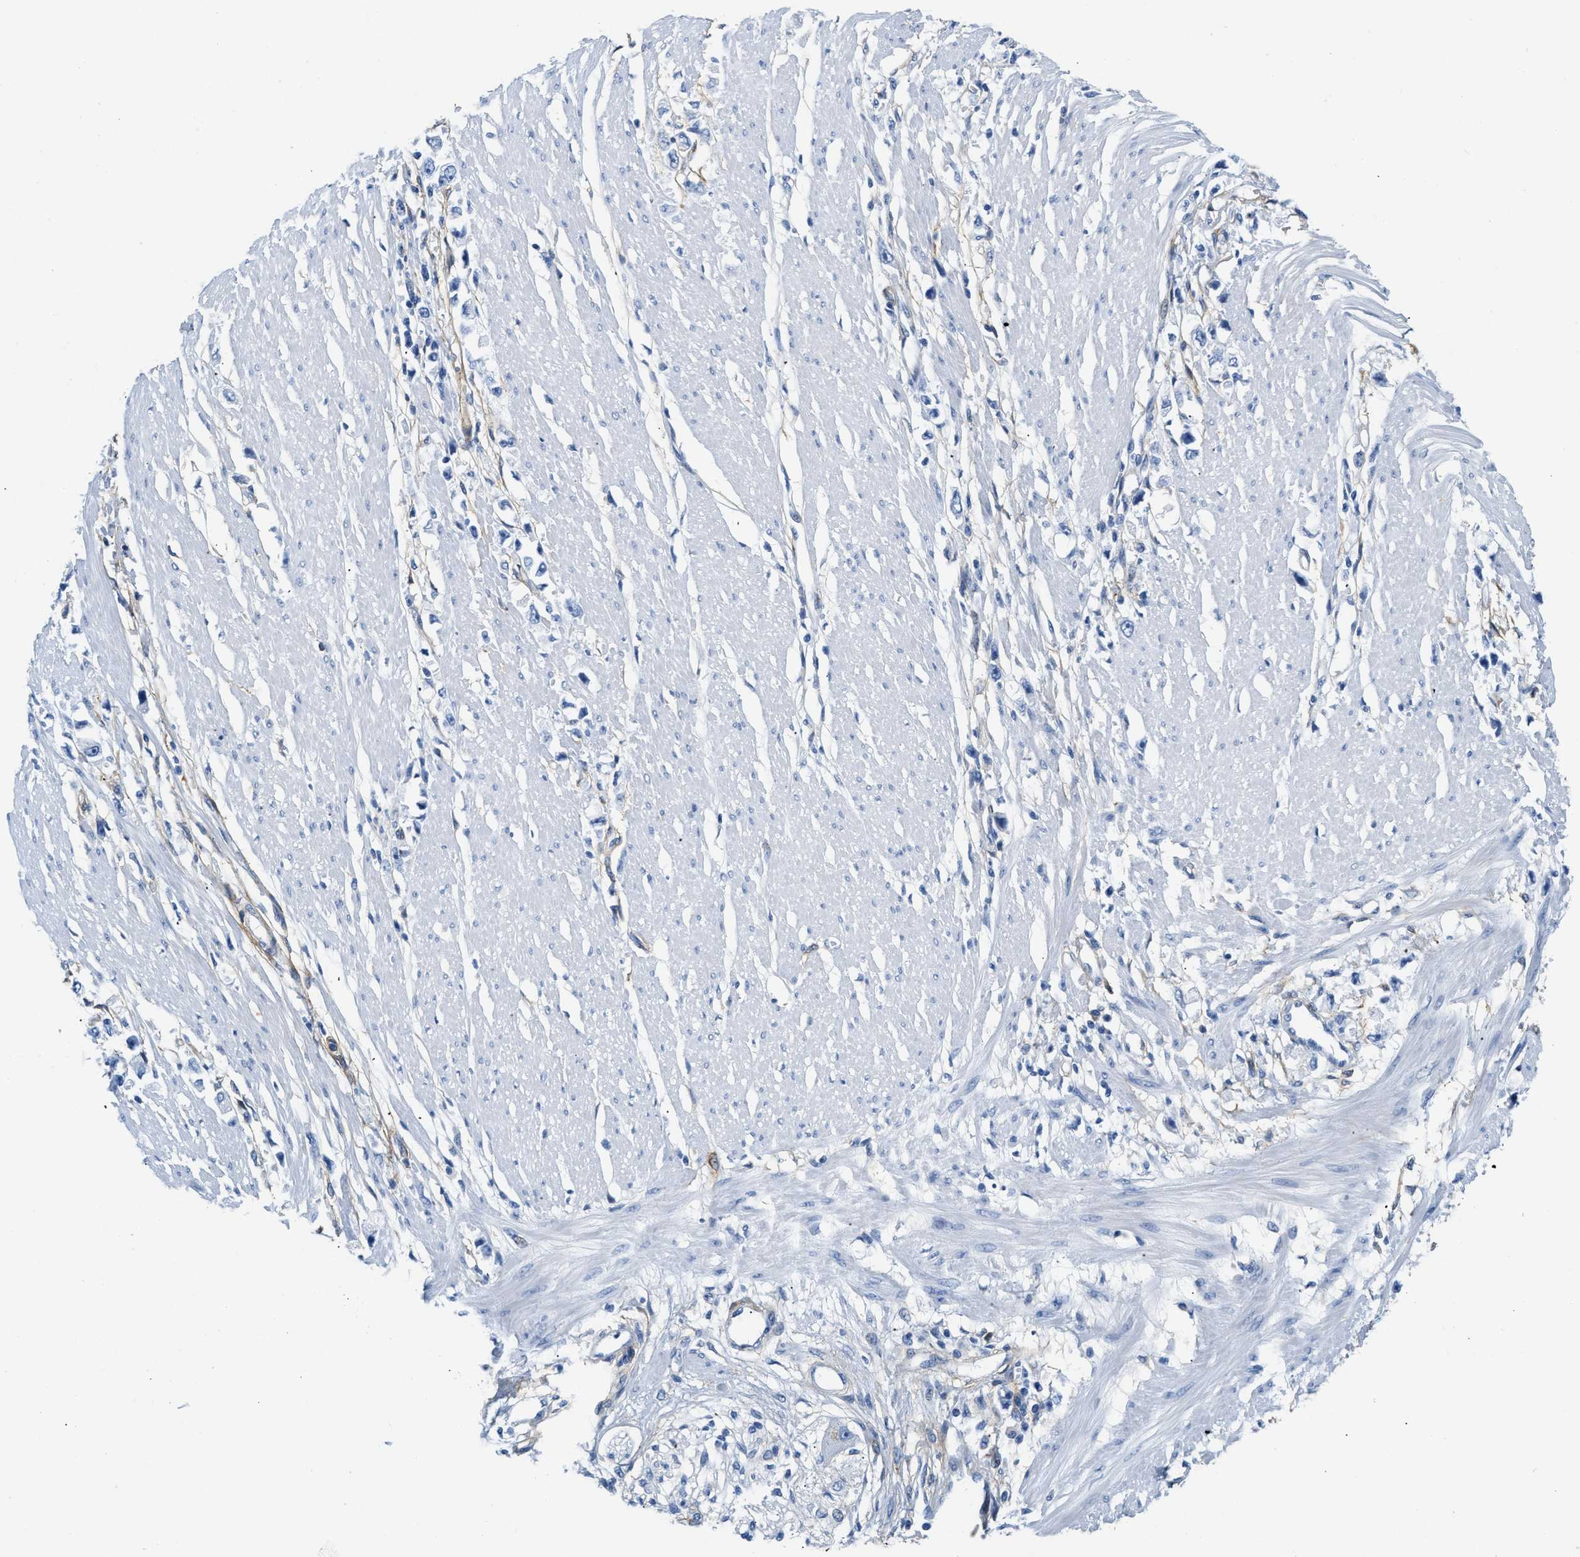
{"staining": {"intensity": "negative", "quantity": "none", "location": "none"}, "tissue": "stomach cancer", "cell_type": "Tumor cells", "image_type": "cancer", "snomed": [{"axis": "morphology", "description": "Adenocarcinoma, NOS"}, {"axis": "topography", "description": "Stomach"}], "caption": "High power microscopy image of an IHC histopathology image of stomach cancer, revealing no significant expression in tumor cells.", "gene": "PDGFRB", "patient": {"sex": "female", "age": 59}}